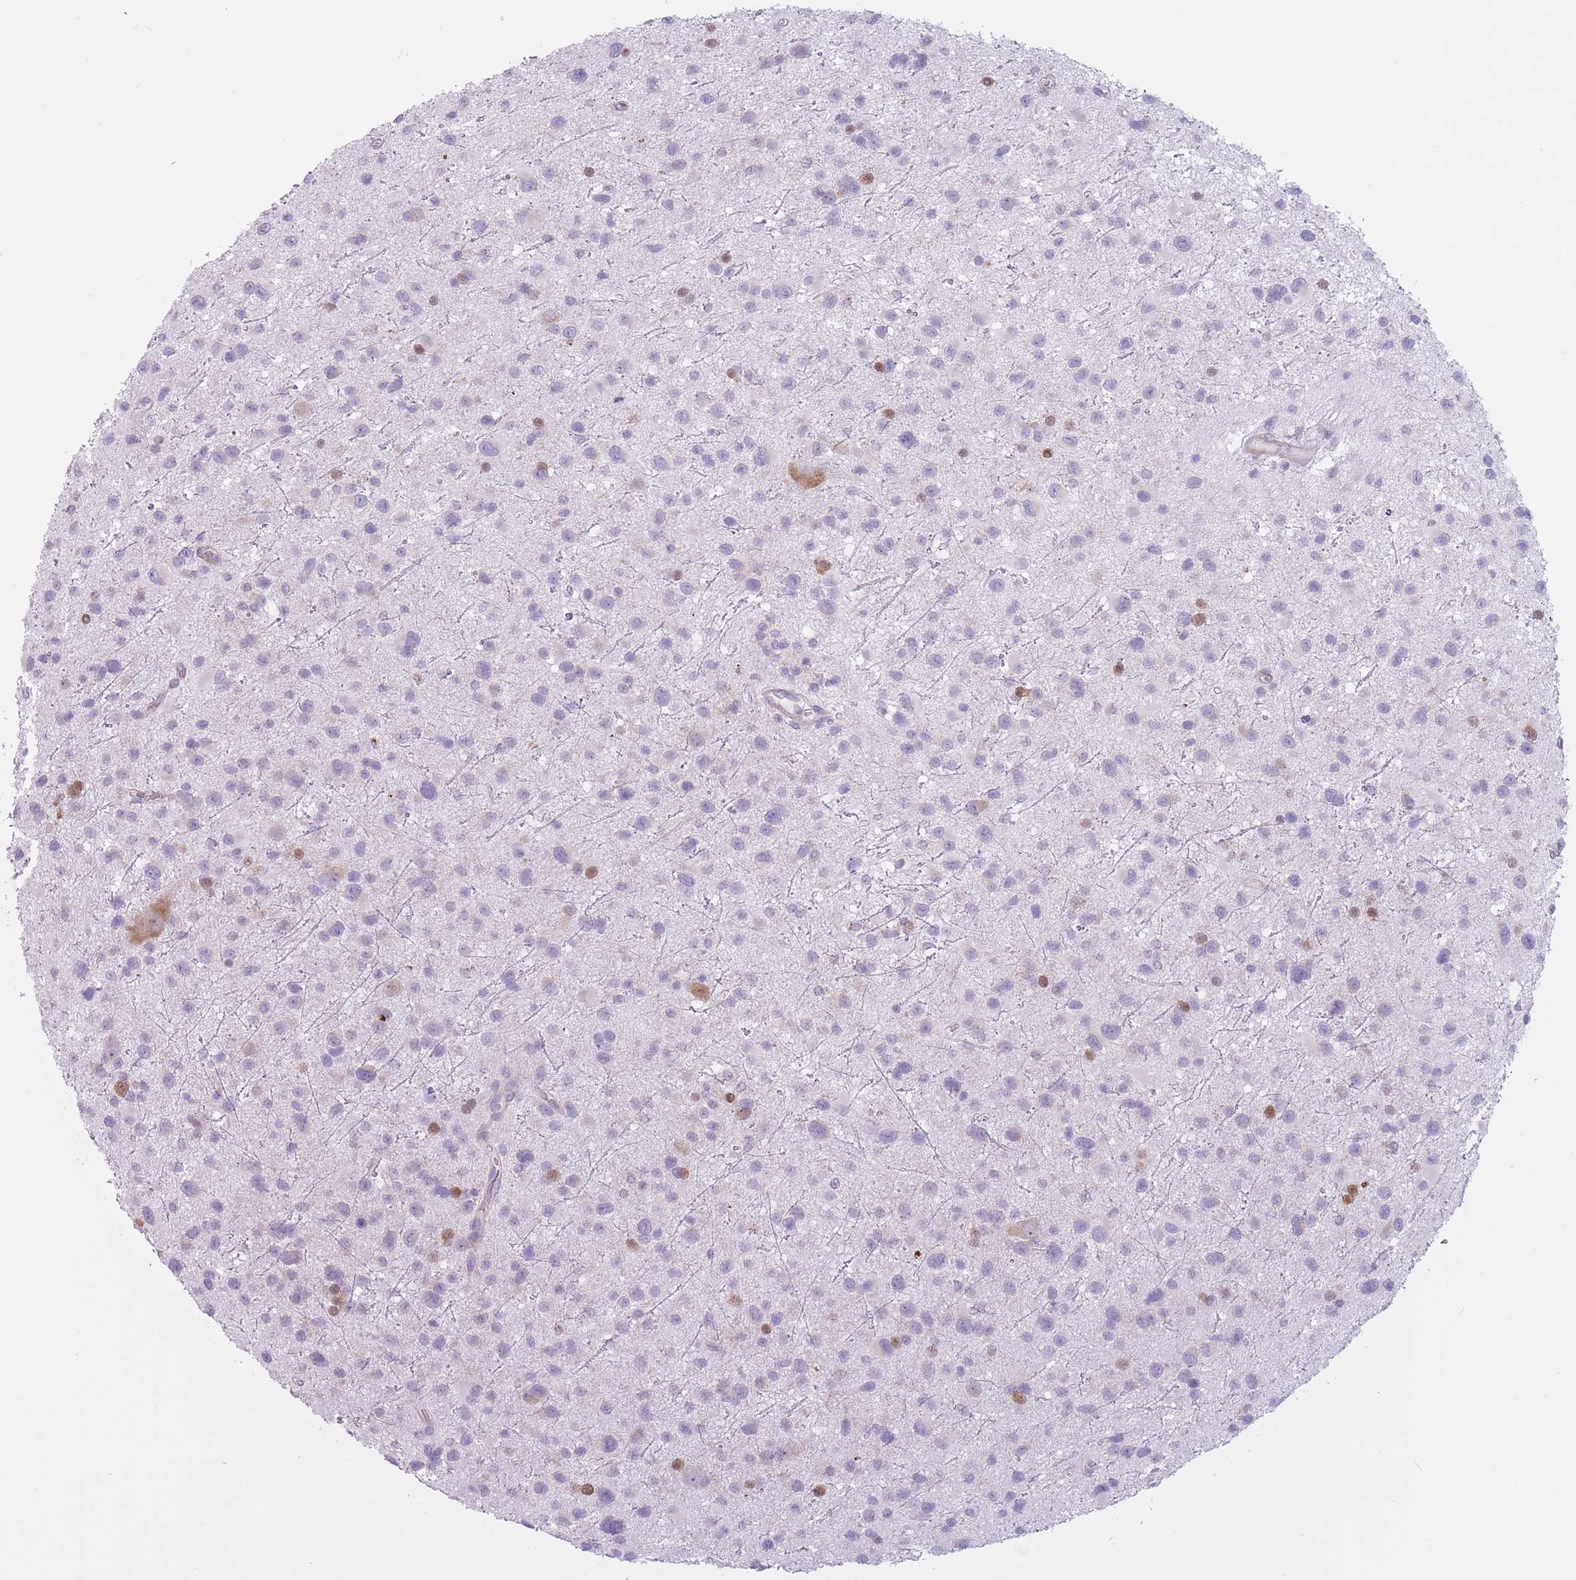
{"staining": {"intensity": "moderate", "quantity": "<25%", "location": "cytoplasmic/membranous,nuclear"}, "tissue": "glioma", "cell_type": "Tumor cells", "image_type": "cancer", "snomed": [{"axis": "morphology", "description": "Glioma, malignant, Low grade"}, {"axis": "topography", "description": "Brain"}], "caption": "The immunohistochemical stain highlights moderate cytoplasmic/membranous and nuclear positivity in tumor cells of glioma tissue. (DAB IHC, brown staining for protein, blue staining for nuclei).", "gene": "RPL18", "patient": {"sex": "female", "age": 32}}